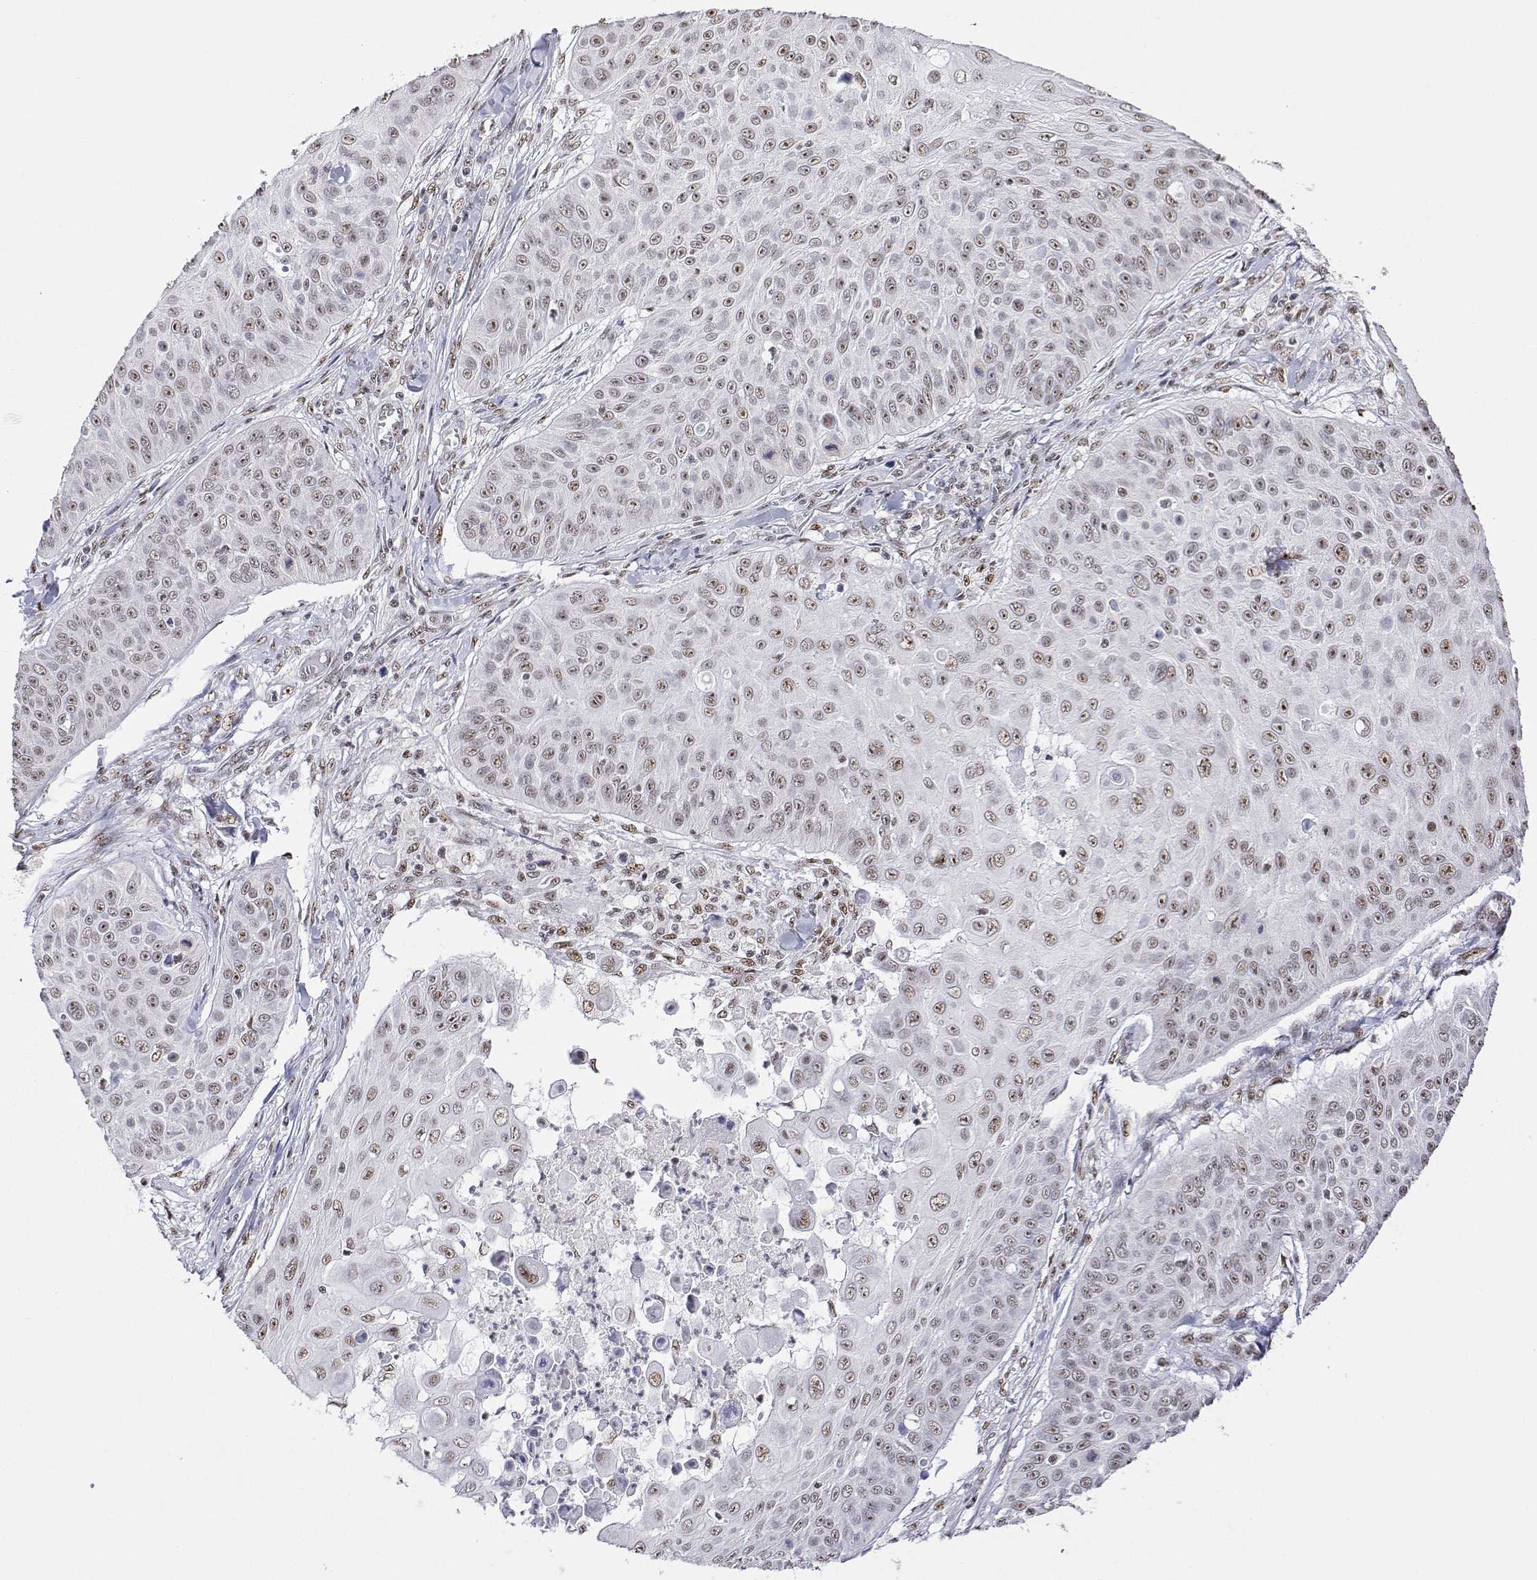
{"staining": {"intensity": "weak", "quantity": "25%-75%", "location": "nuclear"}, "tissue": "skin cancer", "cell_type": "Tumor cells", "image_type": "cancer", "snomed": [{"axis": "morphology", "description": "Squamous cell carcinoma, NOS"}, {"axis": "topography", "description": "Skin"}], "caption": "Weak nuclear protein expression is present in about 25%-75% of tumor cells in skin cancer.", "gene": "ADAR", "patient": {"sex": "male", "age": 82}}